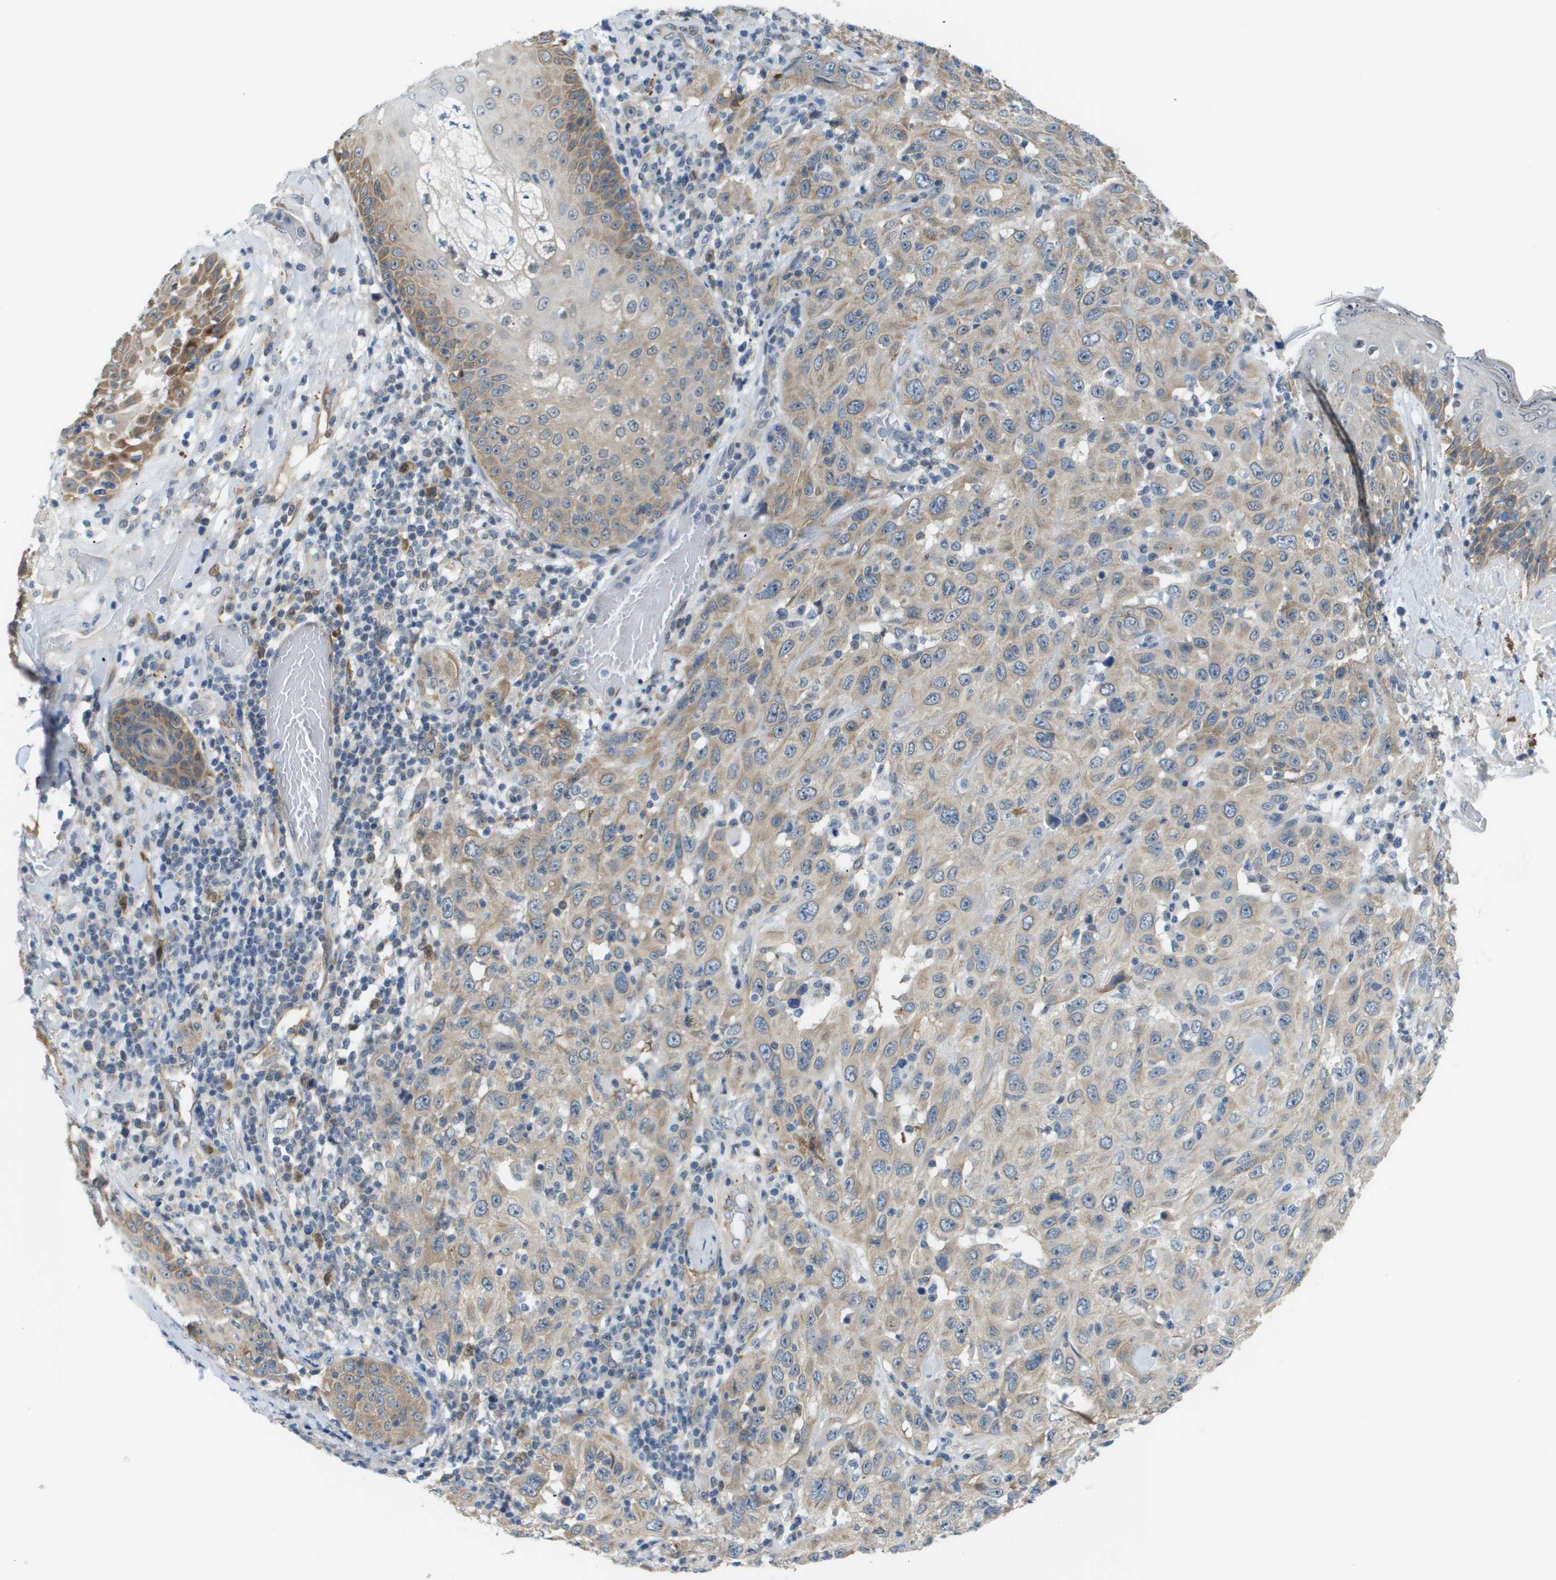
{"staining": {"intensity": "weak", "quantity": "25%-75%", "location": "cytoplasmic/membranous"}, "tissue": "skin cancer", "cell_type": "Tumor cells", "image_type": "cancer", "snomed": [{"axis": "morphology", "description": "Squamous cell carcinoma, NOS"}, {"axis": "topography", "description": "Skin"}], "caption": "A low amount of weak cytoplasmic/membranous staining is identified in approximately 25%-75% of tumor cells in skin cancer tissue.", "gene": "OTUD5", "patient": {"sex": "female", "age": 88}}